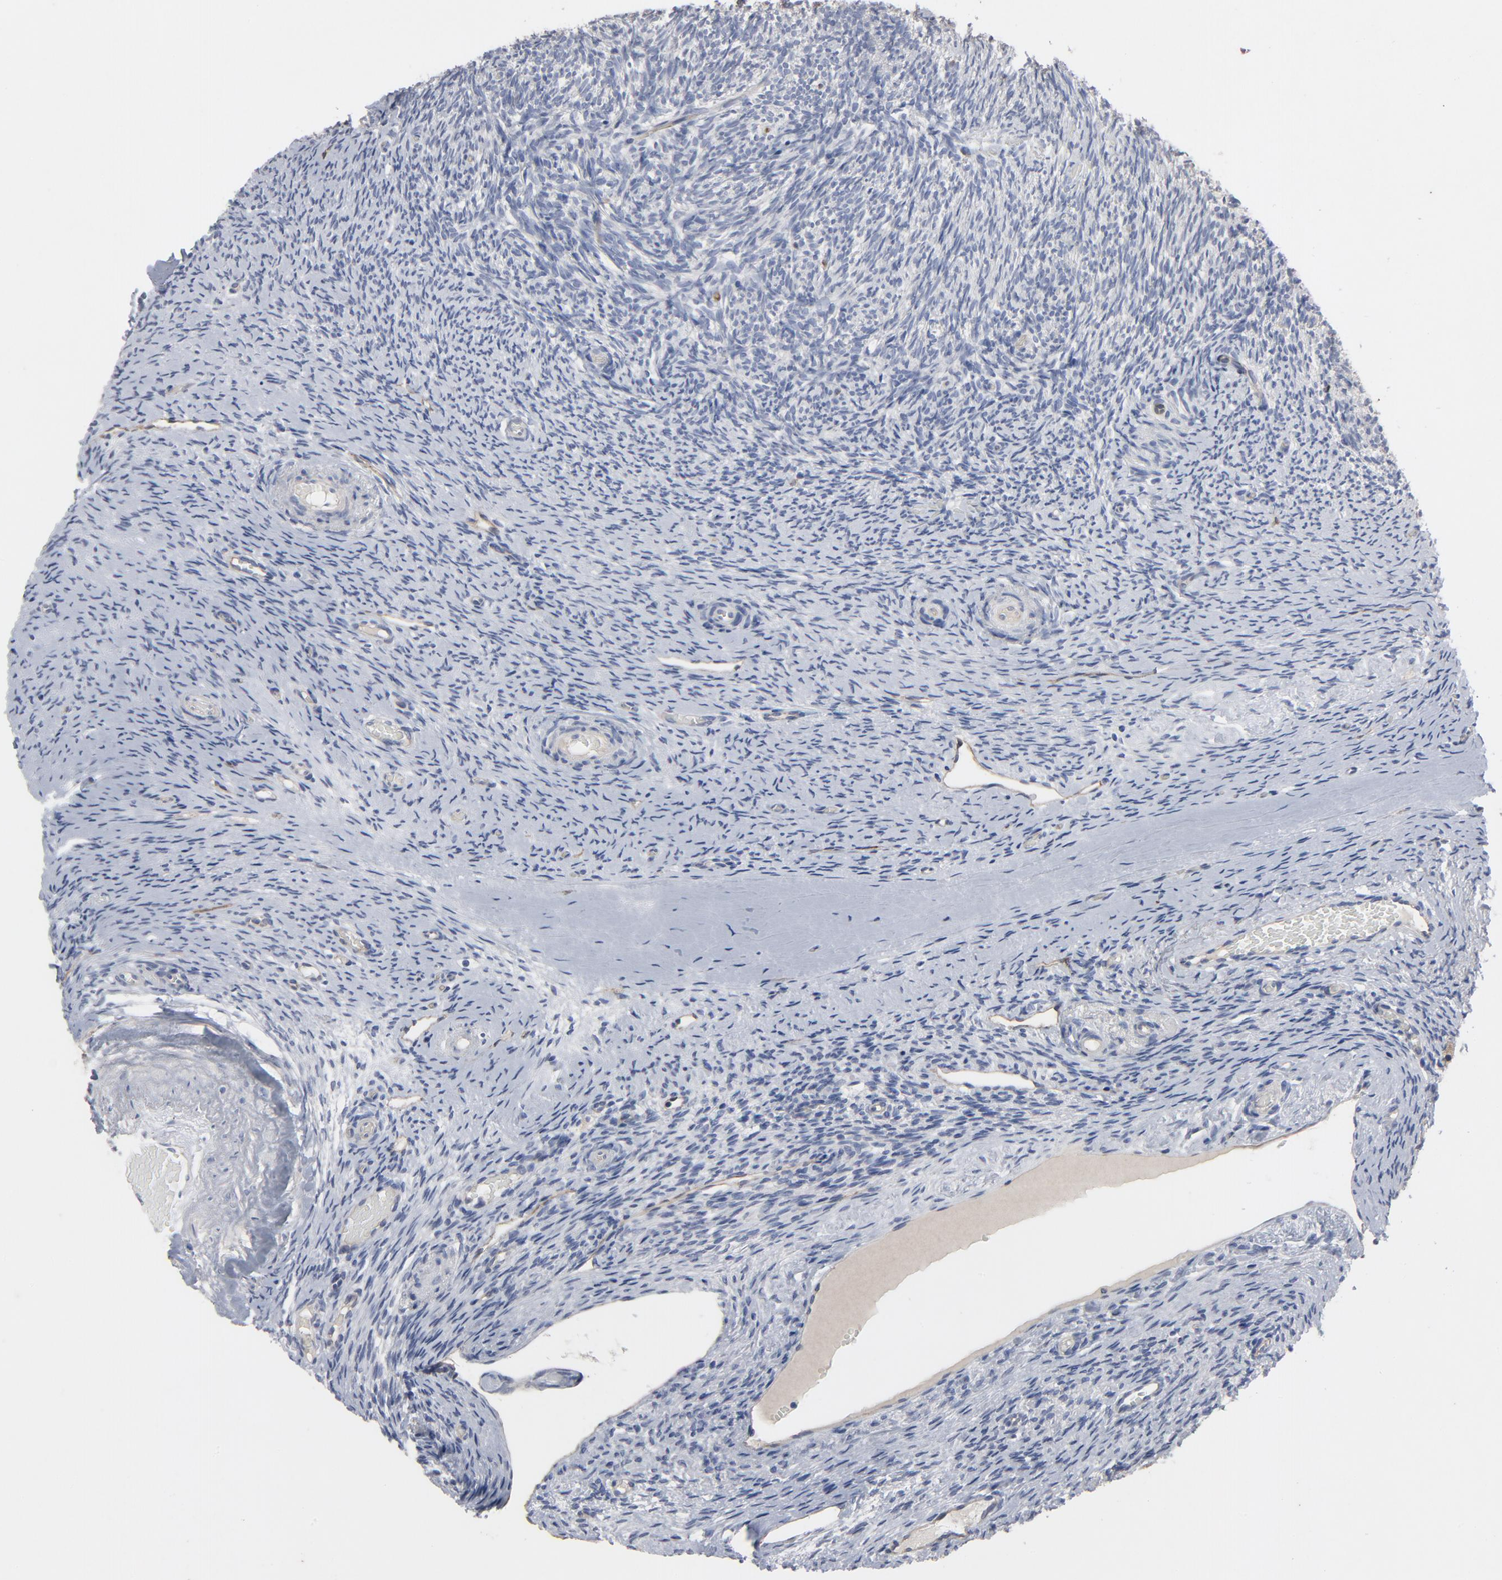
{"staining": {"intensity": "negative", "quantity": "none", "location": "none"}, "tissue": "ovary", "cell_type": "Ovarian stroma cells", "image_type": "normal", "snomed": [{"axis": "morphology", "description": "Normal tissue, NOS"}, {"axis": "topography", "description": "Ovary"}], "caption": "There is no significant staining in ovarian stroma cells of ovary.", "gene": "KDR", "patient": {"sex": "female", "age": 60}}